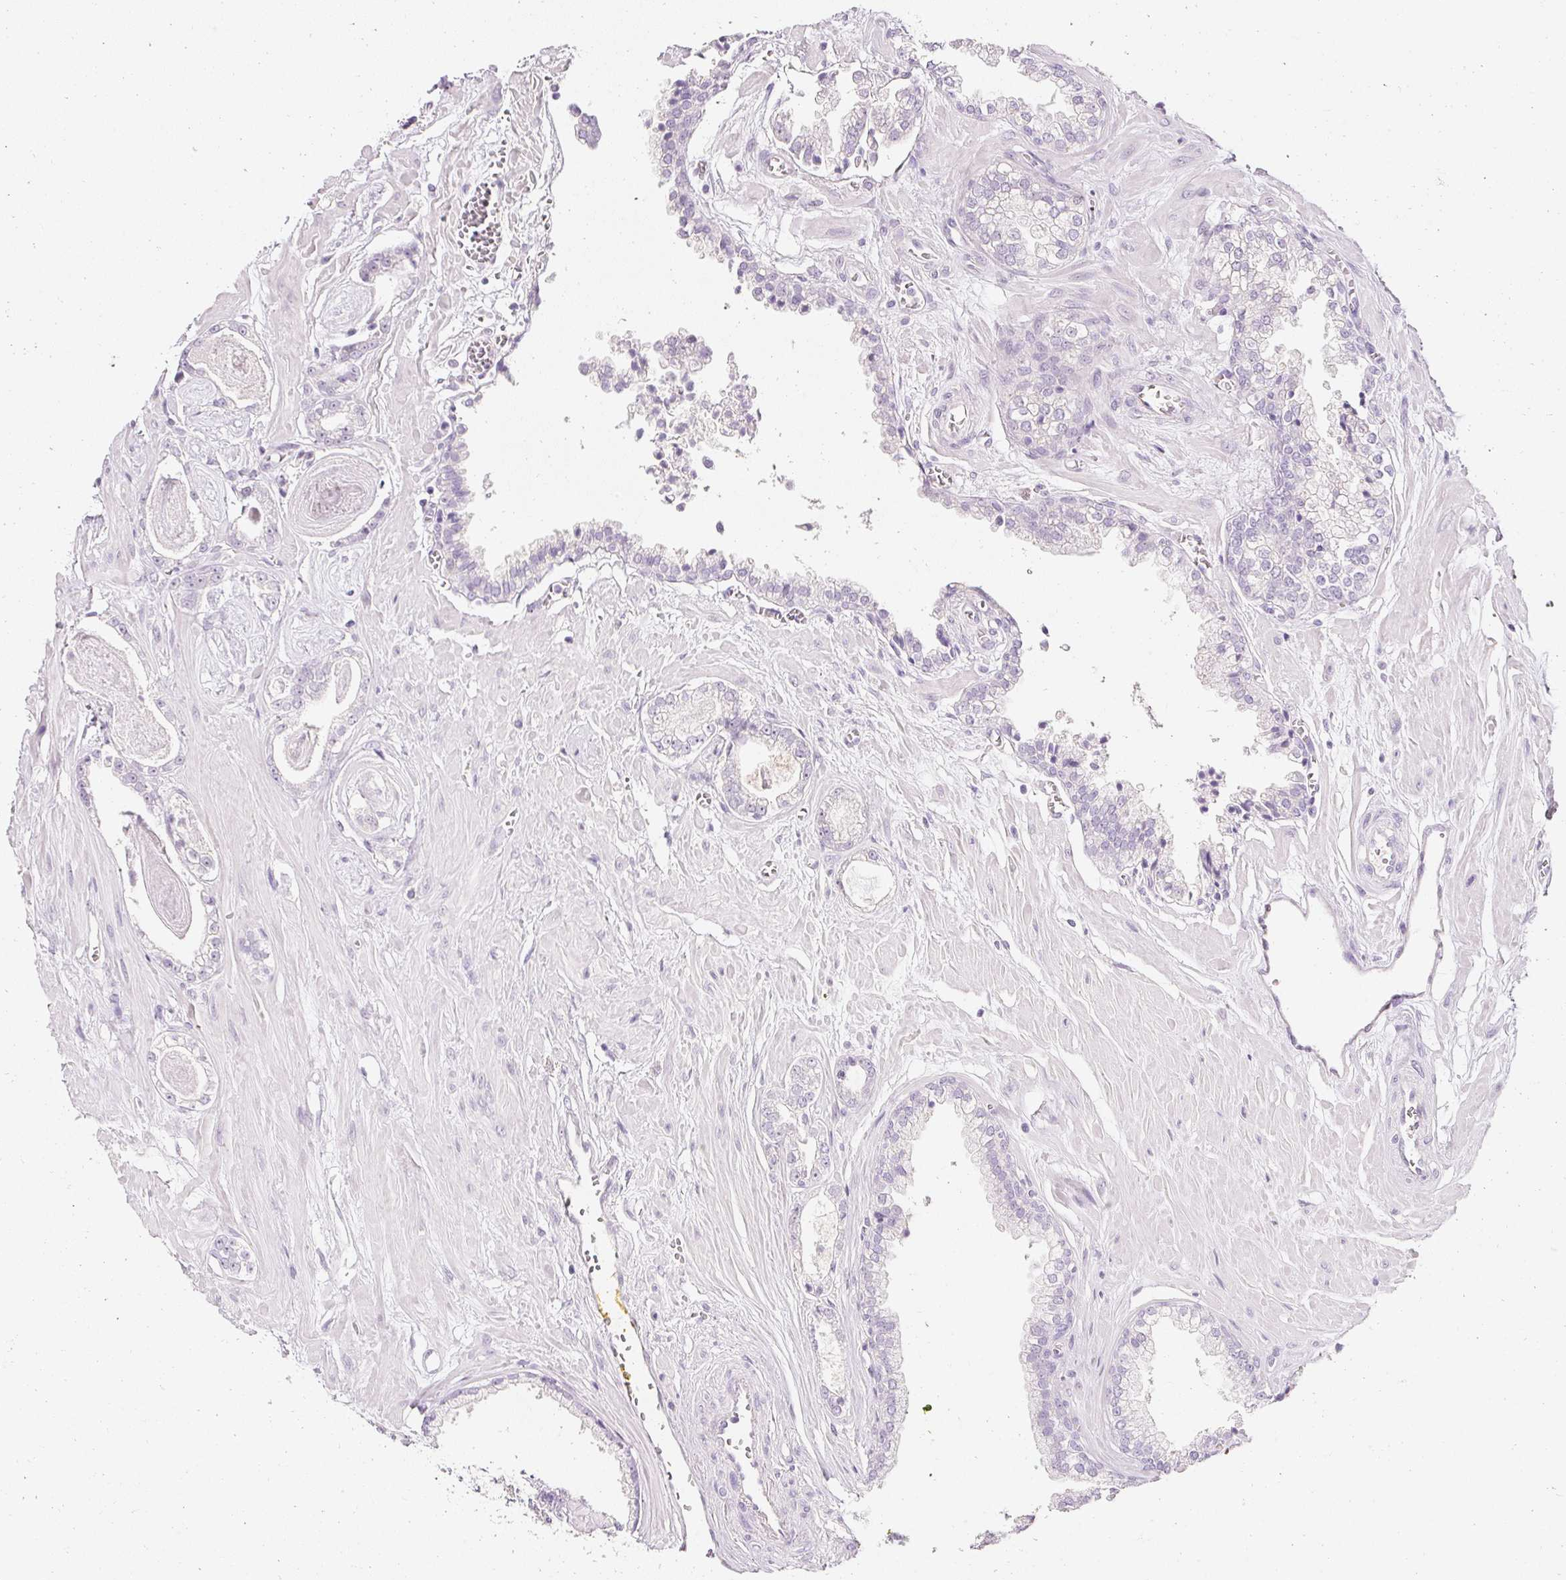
{"staining": {"intensity": "negative", "quantity": "none", "location": "none"}, "tissue": "prostate cancer", "cell_type": "Tumor cells", "image_type": "cancer", "snomed": [{"axis": "morphology", "description": "Adenocarcinoma, Low grade"}, {"axis": "topography", "description": "Prostate"}], "caption": "Tumor cells are negative for brown protein staining in prostate cancer. The staining is performed using DAB (3,3'-diaminobenzidine) brown chromogen with nuclei counter-stained in using hematoxylin.", "gene": "ELAVL3", "patient": {"sex": "male", "age": 60}}